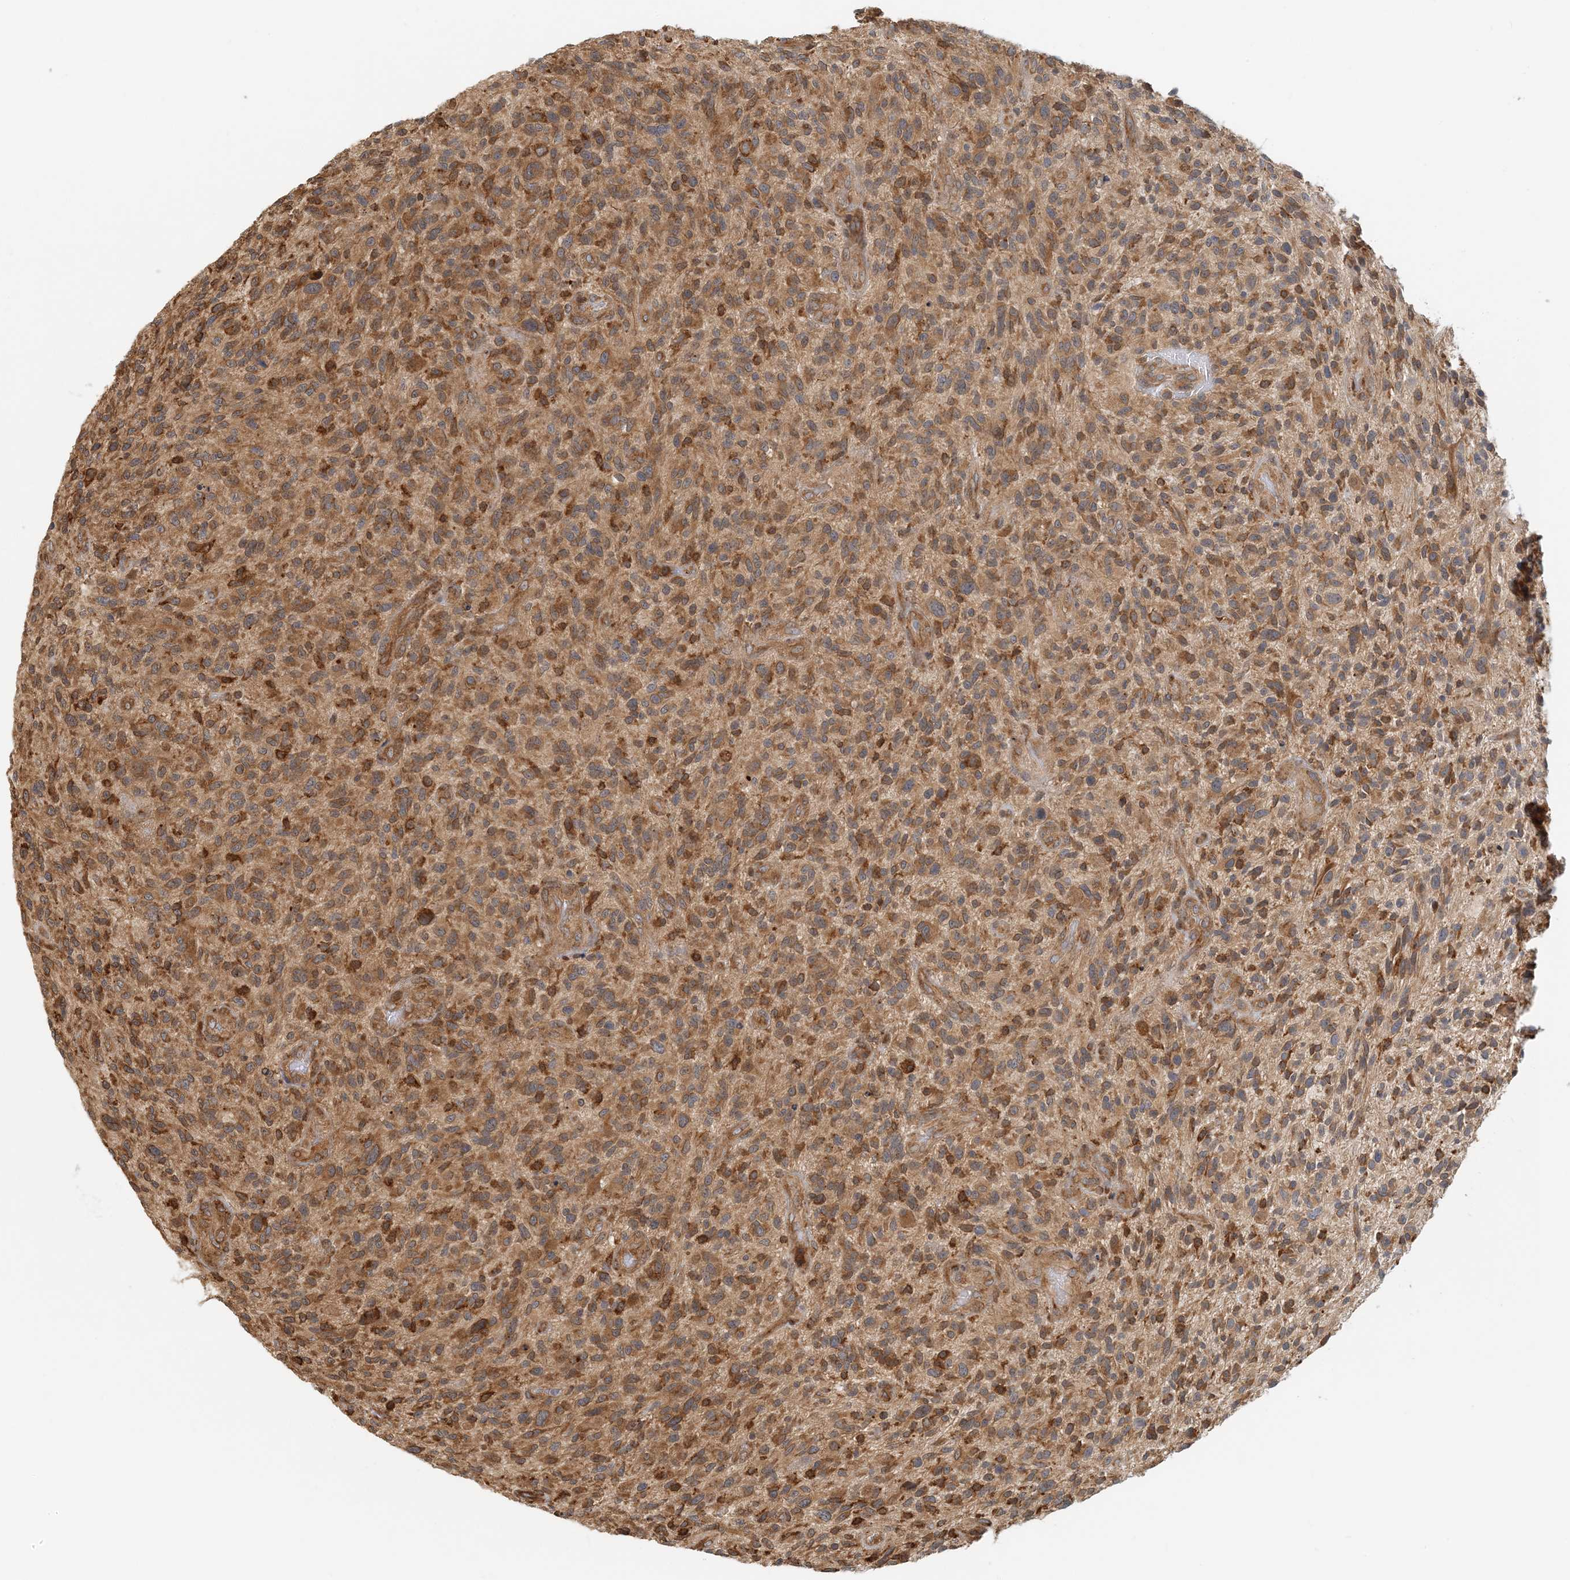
{"staining": {"intensity": "moderate", "quantity": ">75%", "location": "cytoplasmic/membranous"}, "tissue": "glioma", "cell_type": "Tumor cells", "image_type": "cancer", "snomed": [{"axis": "morphology", "description": "Glioma, malignant, High grade"}, {"axis": "topography", "description": "Brain"}], "caption": "Immunohistochemistry micrograph of human glioma stained for a protein (brown), which shows medium levels of moderate cytoplasmic/membranous expression in approximately >75% of tumor cells.", "gene": "HNMT", "patient": {"sex": "male", "age": 47}}